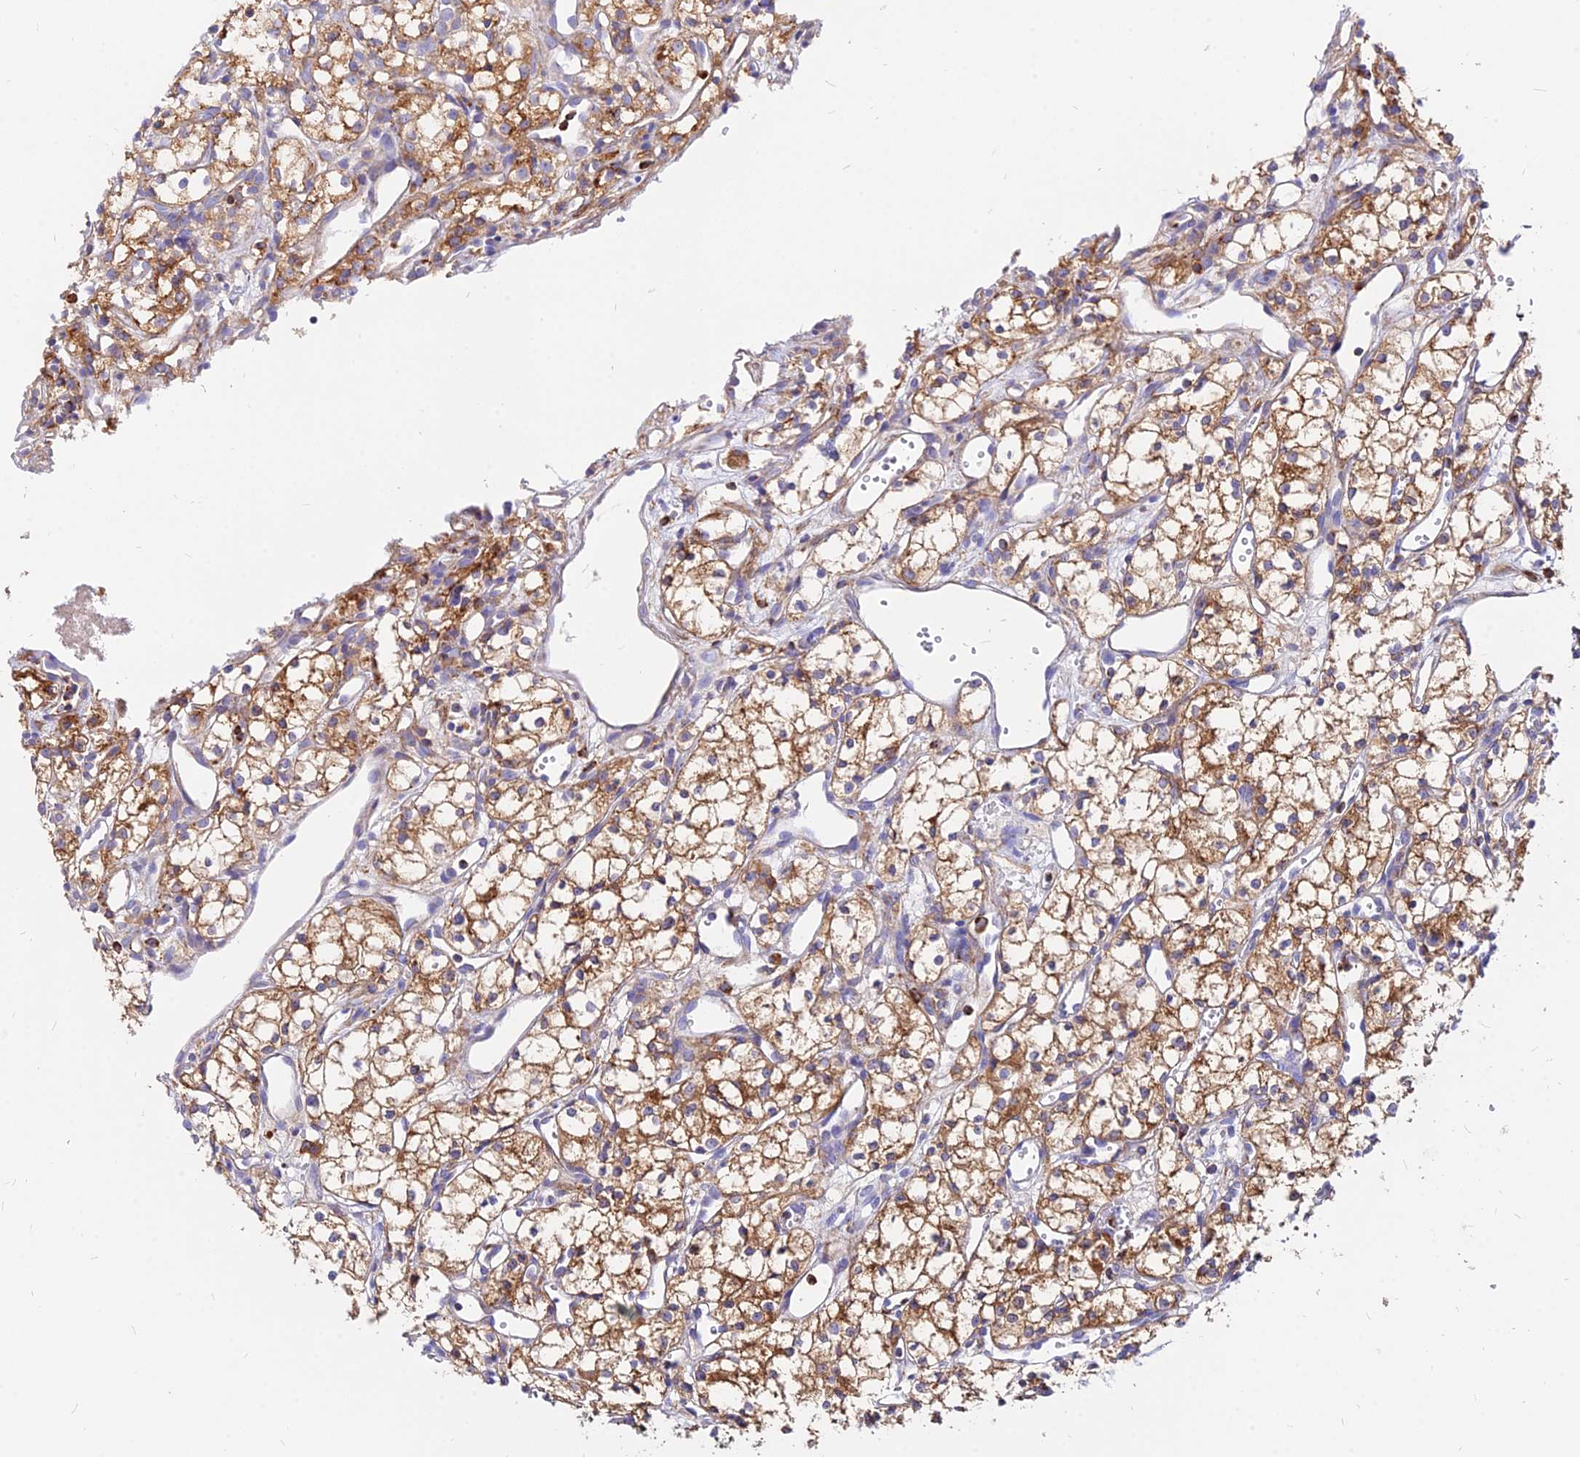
{"staining": {"intensity": "moderate", "quantity": ">75%", "location": "cytoplasmic/membranous"}, "tissue": "renal cancer", "cell_type": "Tumor cells", "image_type": "cancer", "snomed": [{"axis": "morphology", "description": "Adenocarcinoma, NOS"}, {"axis": "topography", "description": "Kidney"}], "caption": "Protein staining by IHC demonstrates moderate cytoplasmic/membranous staining in approximately >75% of tumor cells in renal adenocarcinoma. (DAB = brown stain, brightfield microscopy at high magnification).", "gene": "AGTRAP", "patient": {"sex": "male", "age": 59}}